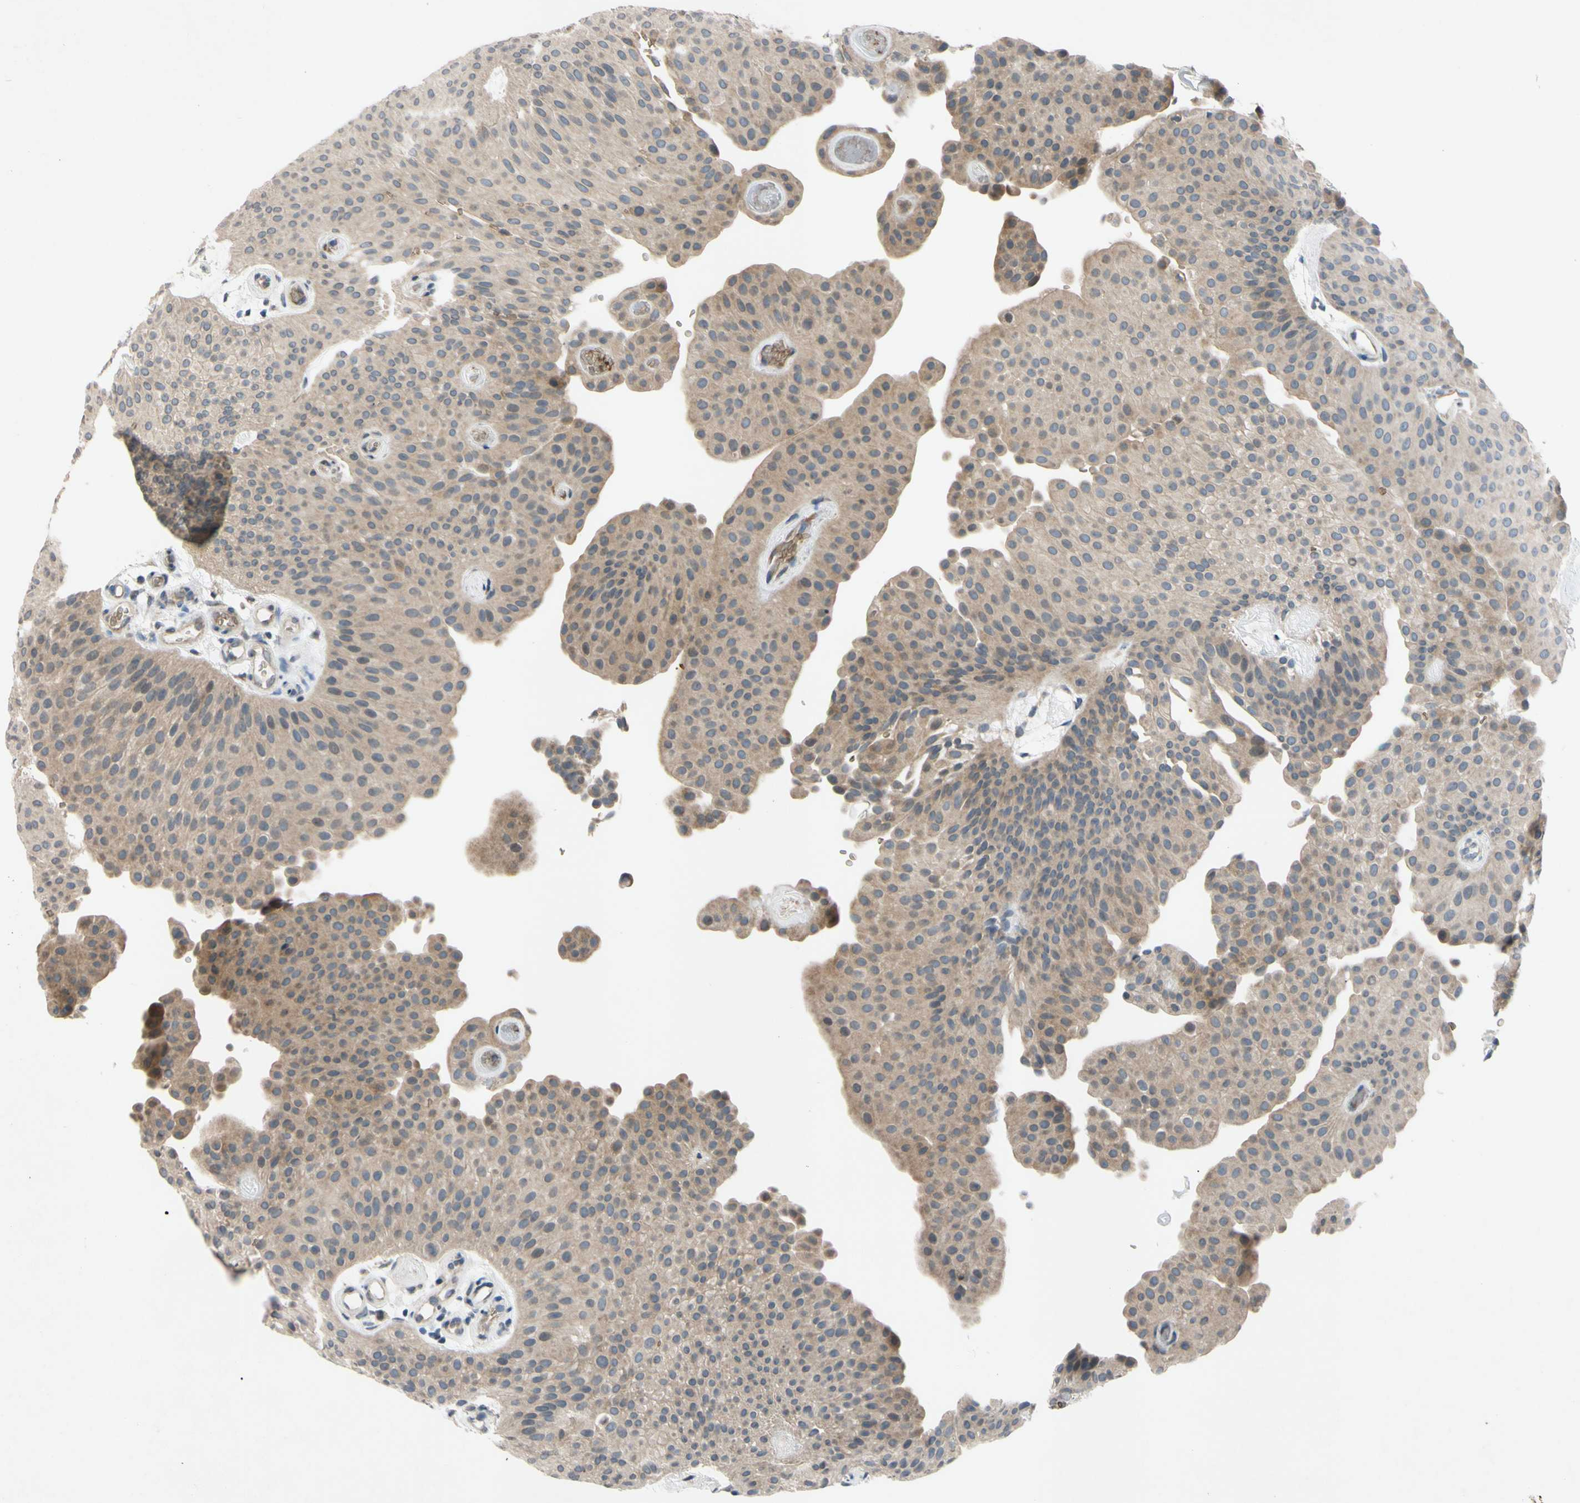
{"staining": {"intensity": "moderate", "quantity": ">75%", "location": "cytoplasmic/membranous"}, "tissue": "urothelial cancer", "cell_type": "Tumor cells", "image_type": "cancer", "snomed": [{"axis": "morphology", "description": "Urothelial carcinoma, Low grade"}, {"axis": "topography", "description": "Urinary bladder"}], "caption": "Moderate cytoplasmic/membranous protein positivity is seen in approximately >75% of tumor cells in urothelial carcinoma (low-grade).", "gene": "ADD2", "patient": {"sex": "female", "age": 60}}